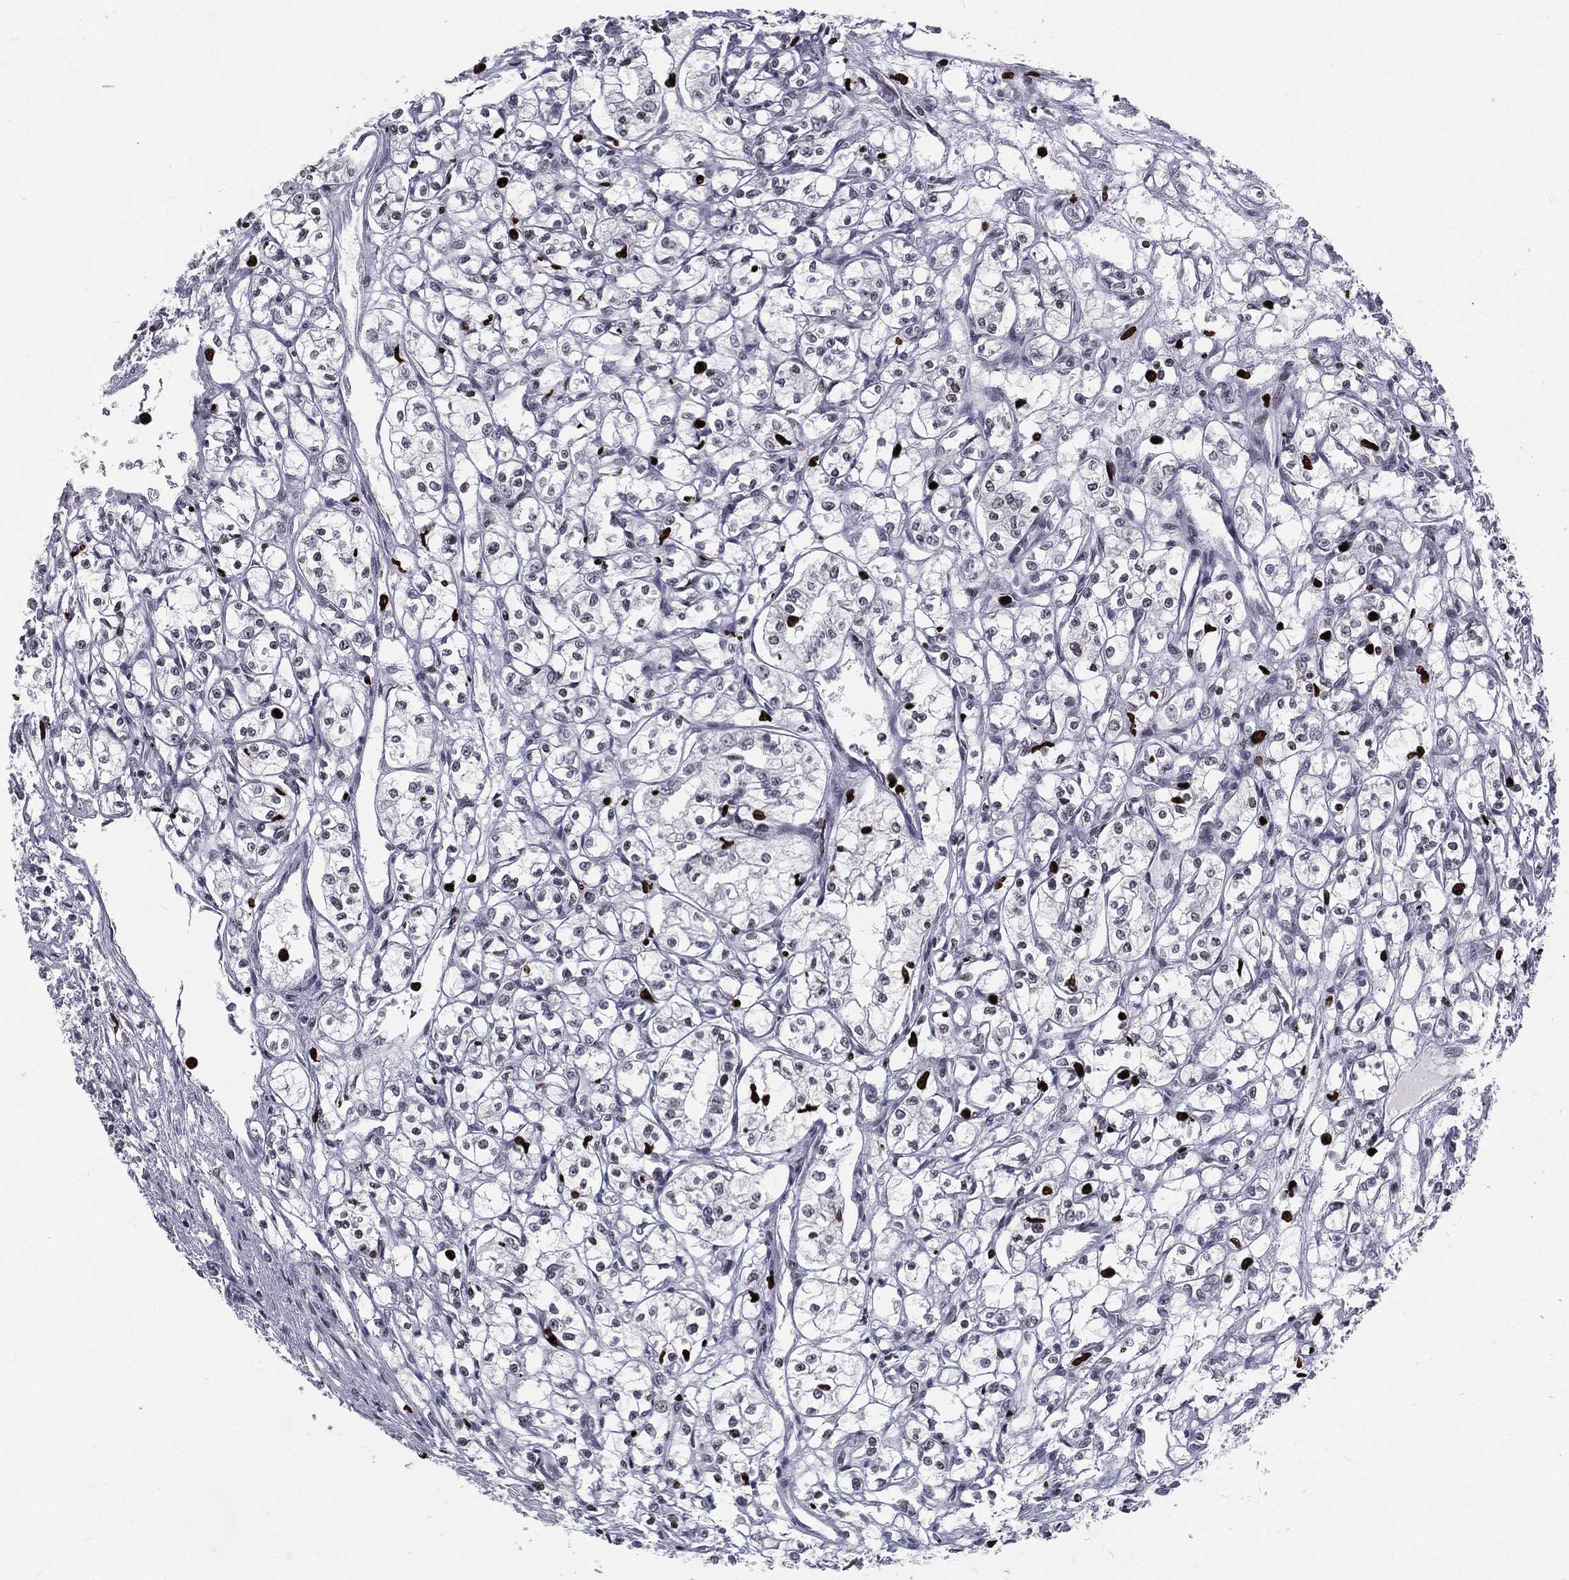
{"staining": {"intensity": "negative", "quantity": "none", "location": "none"}, "tissue": "renal cancer", "cell_type": "Tumor cells", "image_type": "cancer", "snomed": [{"axis": "morphology", "description": "Adenocarcinoma, NOS"}, {"axis": "topography", "description": "Kidney"}], "caption": "The micrograph displays no significant staining in tumor cells of adenocarcinoma (renal). The staining is performed using DAB (3,3'-diaminobenzidine) brown chromogen with nuclei counter-stained in using hematoxylin.", "gene": "MNDA", "patient": {"sex": "male", "age": 56}}